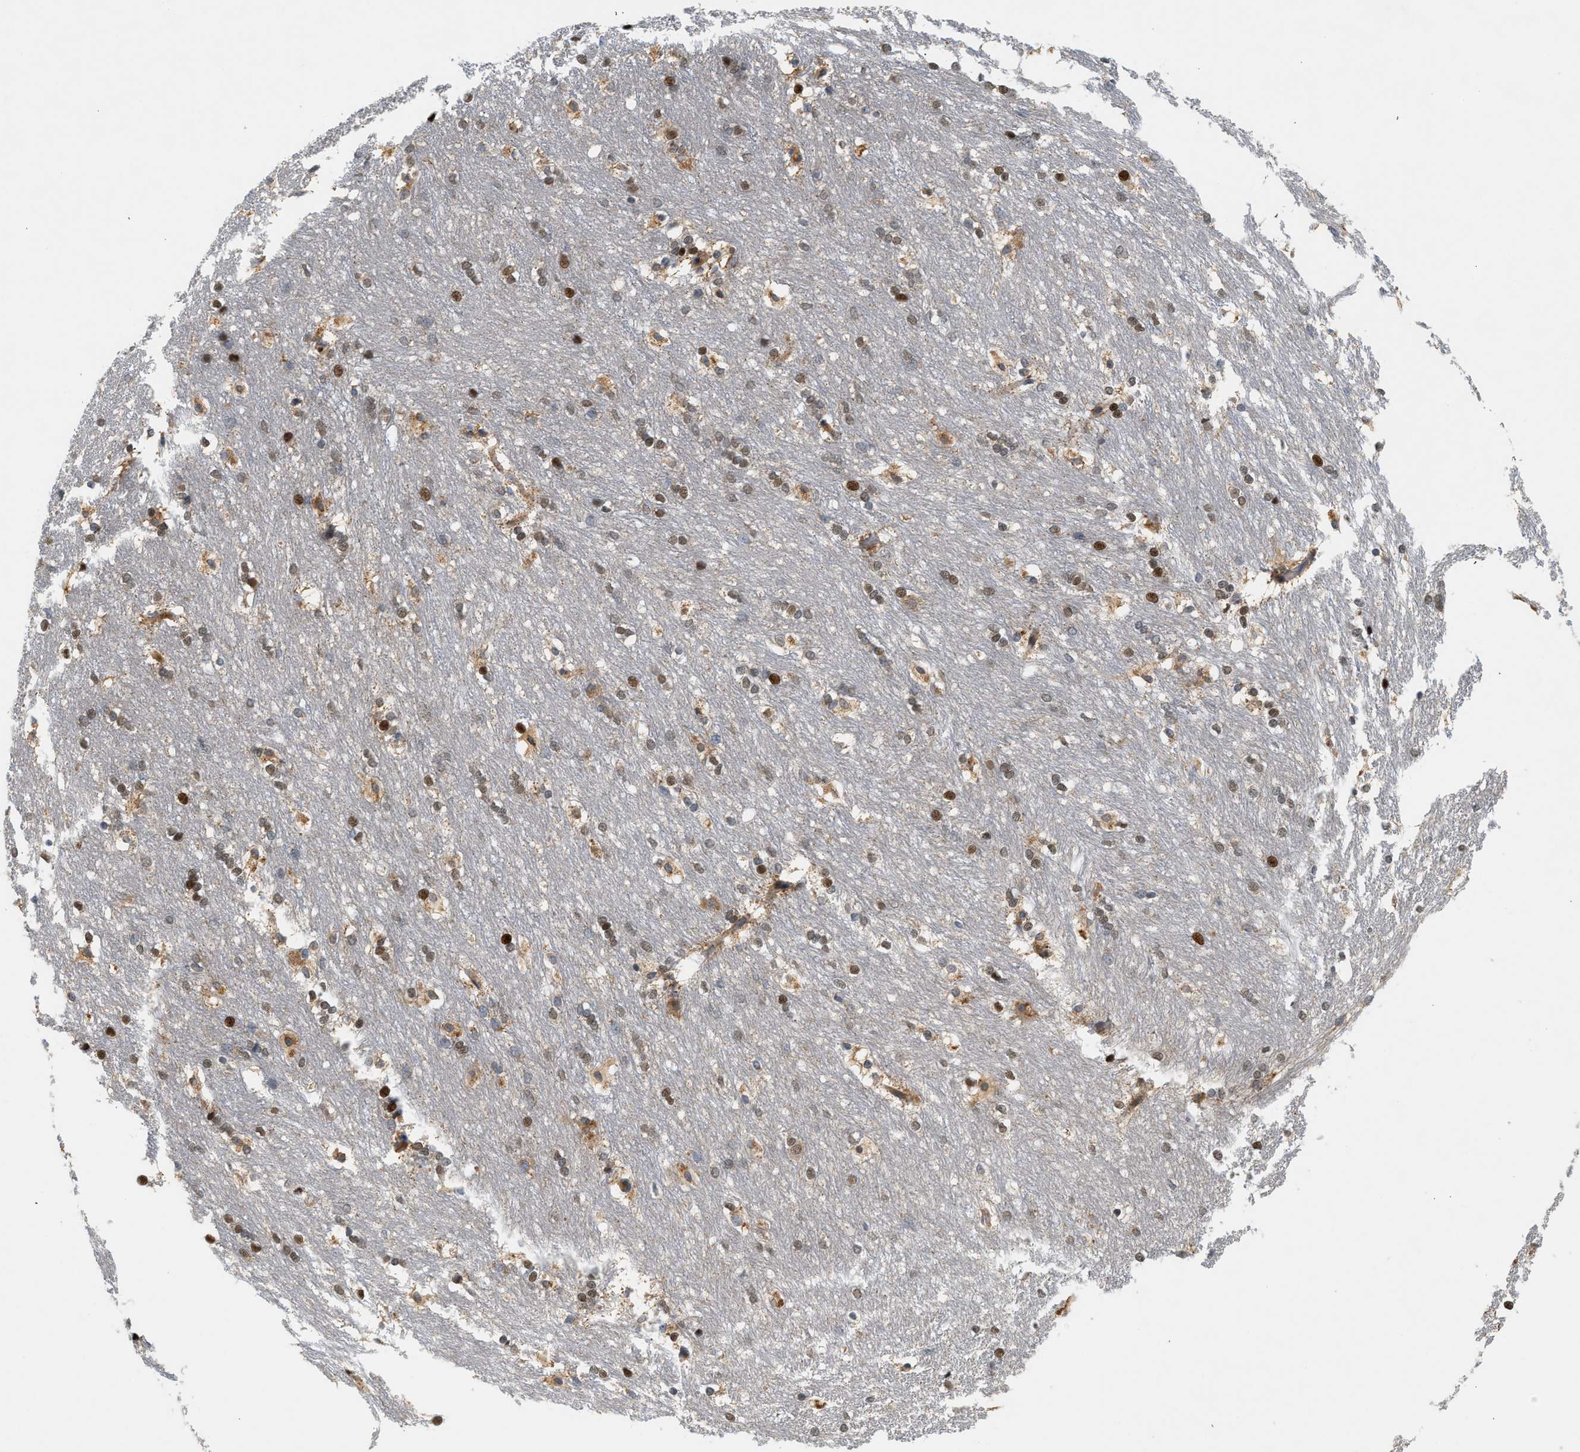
{"staining": {"intensity": "strong", "quantity": "<25%", "location": "cytoplasmic/membranous"}, "tissue": "caudate", "cell_type": "Glial cells", "image_type": "normal", "snomed": [{"axis": "morphology", "description": "Normal tissue, NOS"}, {"axis": "topography", "description": "Lateral ventricle wall"}], "caption": "This is a micrograph of immunohistochemistry (IHC) staining of normal caudate, which shows strong staining in the cytoplasmic/membranous of glial cells.", "gene": "MCU", "patient": {"sex": "female", "age": 19}}